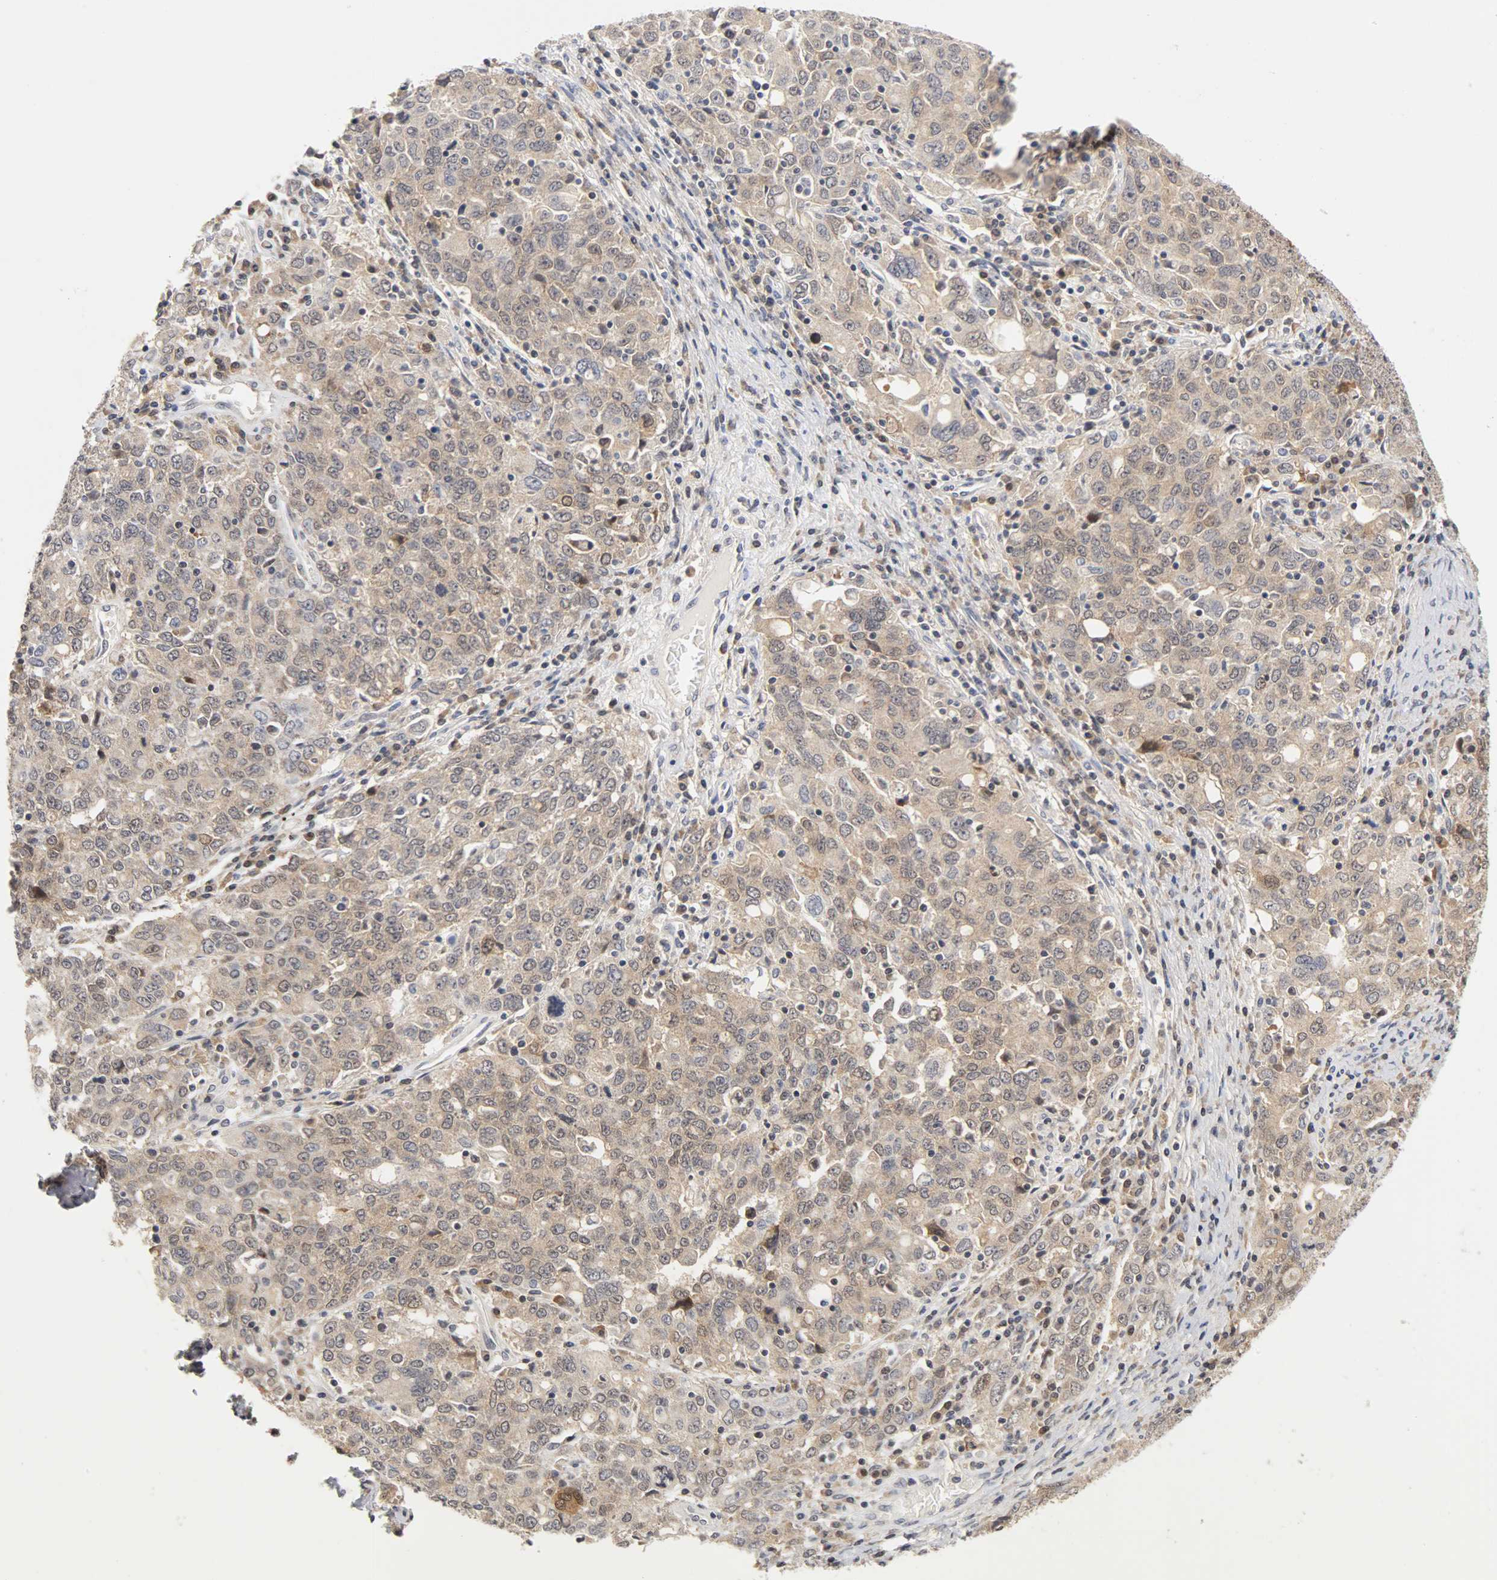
{"staining": {"intensity": "moderate", "quantity": "25%-75%", "location": "cytoplasmic/membranous"}, "tissue": "ovarian cancer", "cell_type": "Tumor cells", "image_type": "cancer", "snomed": [{"axis": "morphology", "description": "Carcinoma, endometroid"}, {"axis": "topography", "description": "Ovary"}], "caption": "Immunohistochemical staining of ovarian cancer (endometroid carcinoma) exhibits medium levels of moderate cytoplasmic/membranous staining in about 25%-75% of tumor cells.", "gene": "UBE2M", "patient": {"sex": "female", "age": 62}}